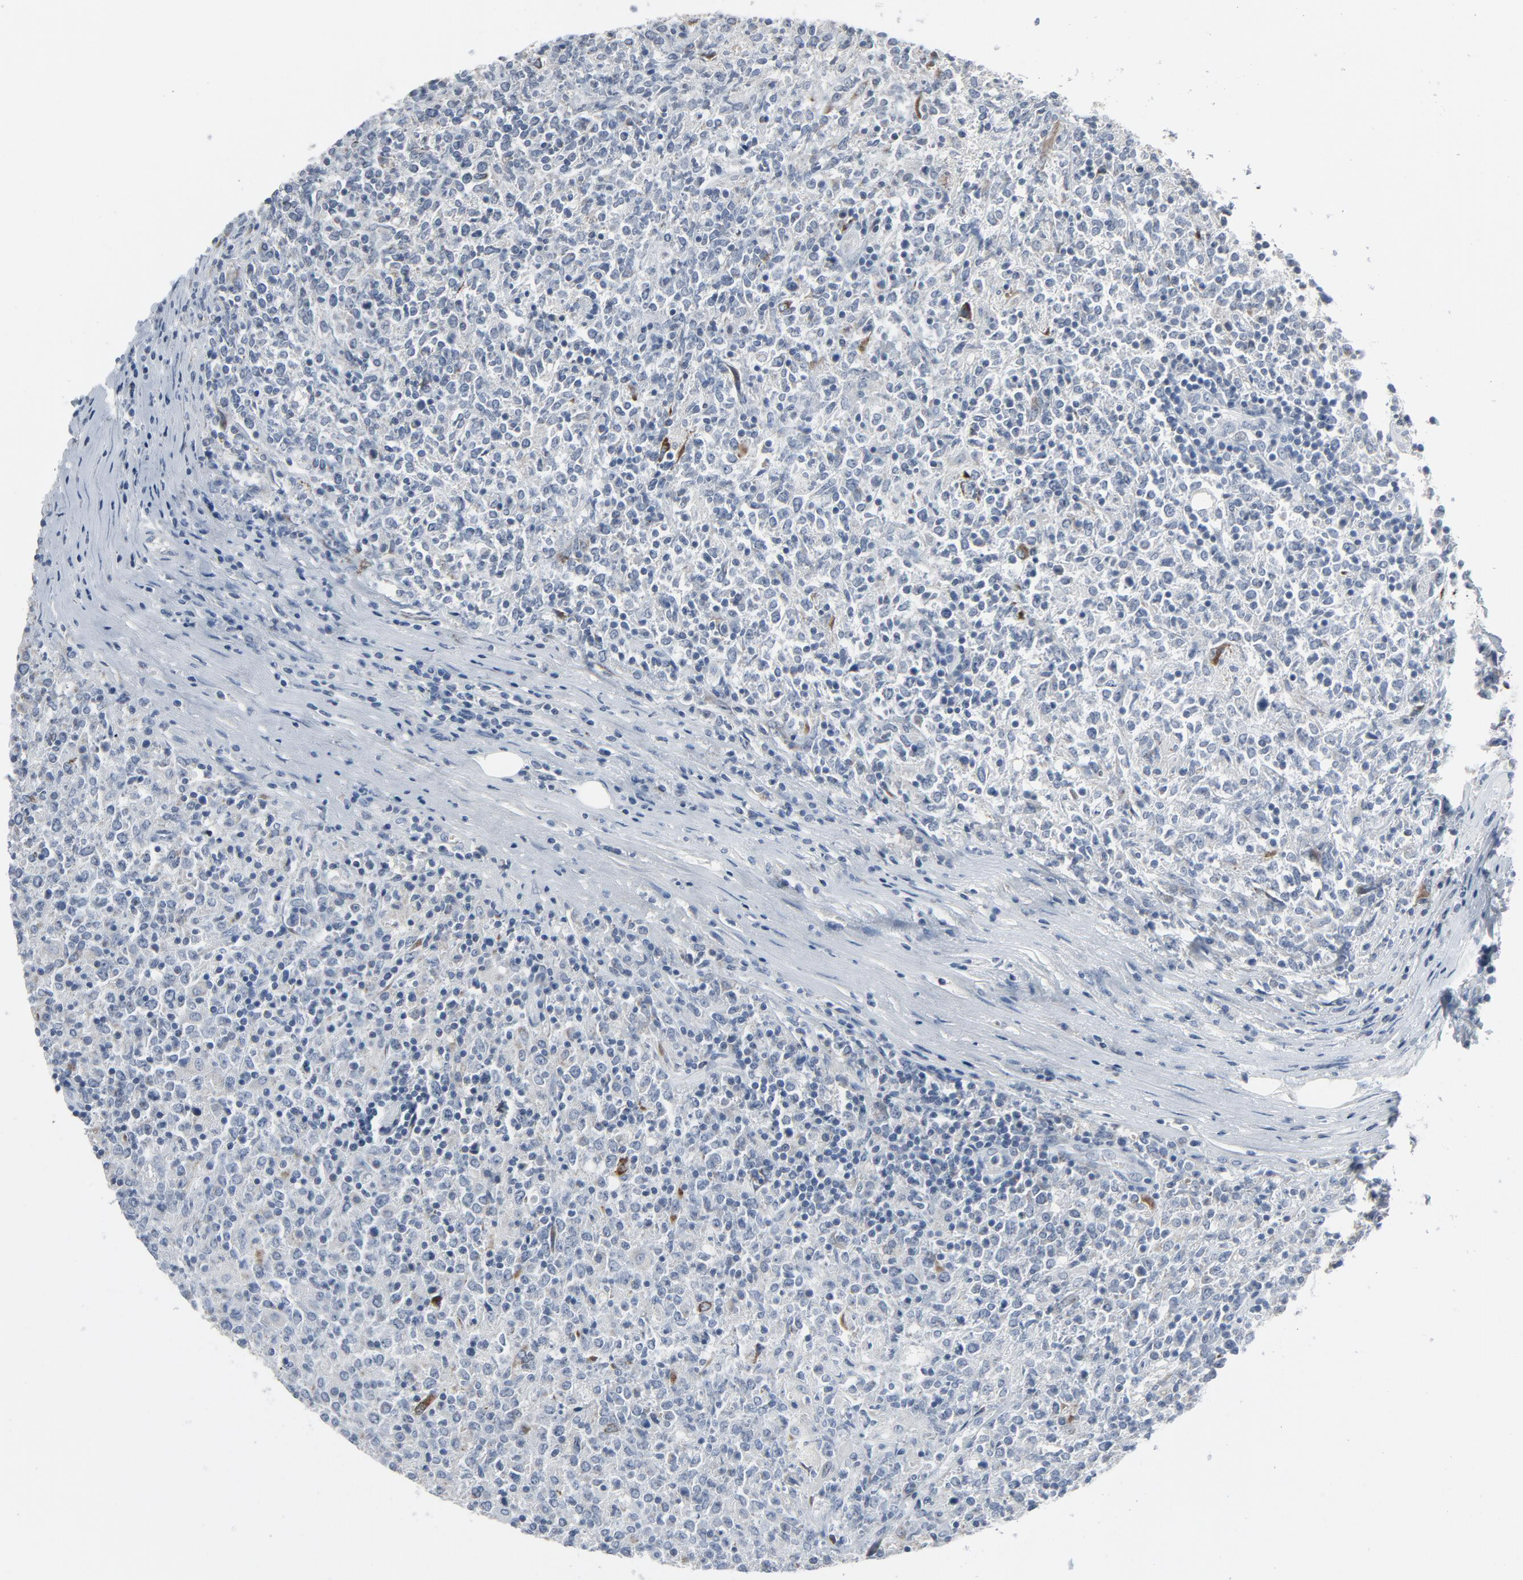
{"staining": {"intensity": "negative", "quantity": "none", "location": "none"}, "tissue": "lymphoma", "cell_type": "Tumor cells", "image_type": "cancer", "snomed": [{"axis": "morphology", "description": "Malignant lymphoma, non-Hodgkin's type, High grade"}, {"axis": "topography", "description": "Lymph node"}], "caption": "Histopathology image shows no protein staining in tumor cells of lymphoma tissue.", "gene": "GPX2", "patient": {"sex": "female", "age": 84}}